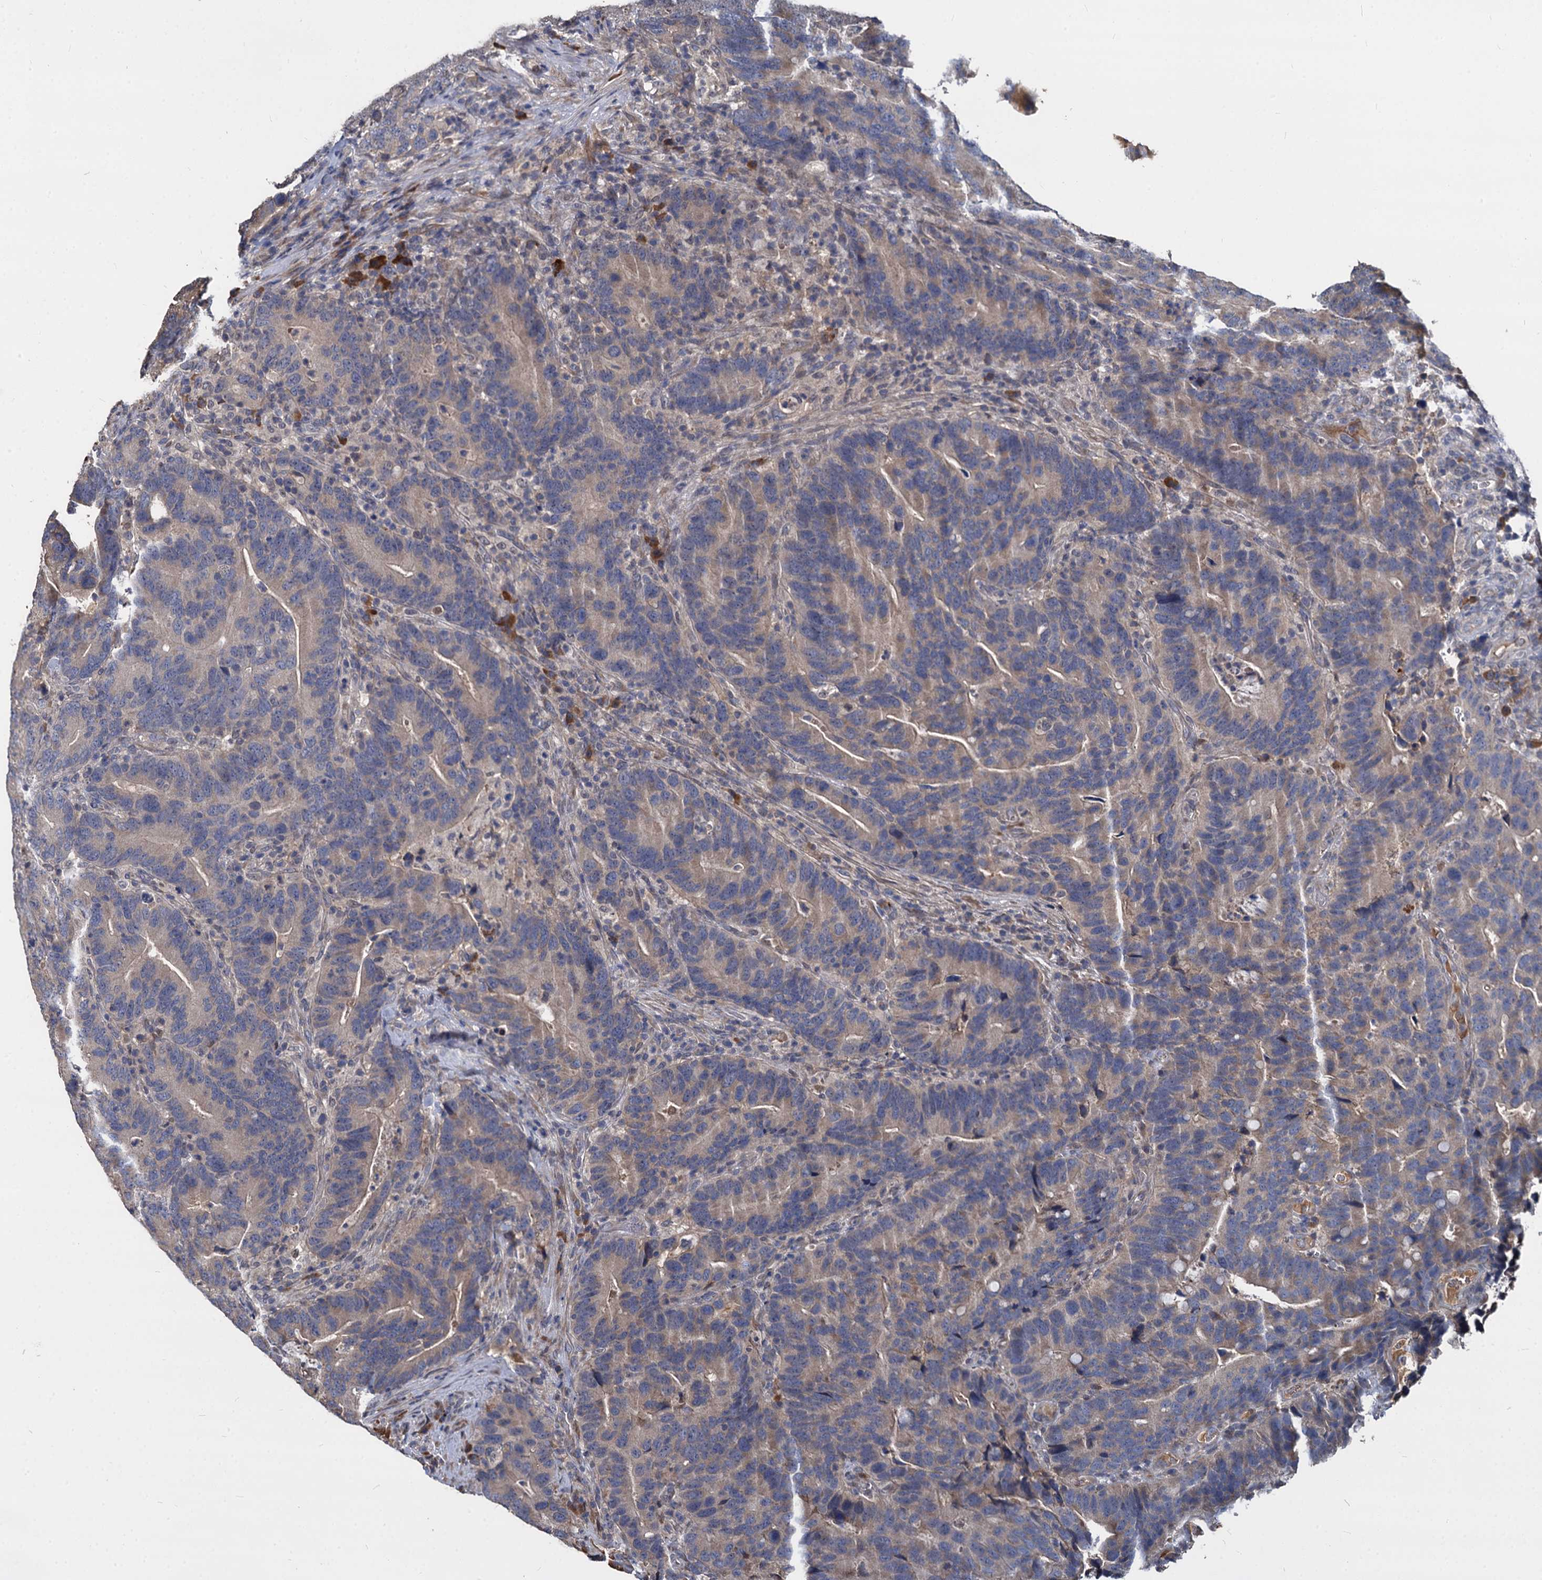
{"staining": {"intensity": "weak", "quantity": "25%-75%", "location": "cytoplasmic/membranous"}, "tissue": "colorectal cancer", "cell_type": "Tumor cells", "image_type": "cancer", "snomed": [{"axis": "morphology", "description": "Adenocarcinoma, NOS"}, {"axis": "topography", "description": "Colon"}], "caption": "The micrograph exhibits a brown stain indicating the presence of a protein in the cytoplasmic/membranous of tumor cells in colorectal cancer.", "gene": "CCDC184", "patient": {"sex": "female", "age": 66}}